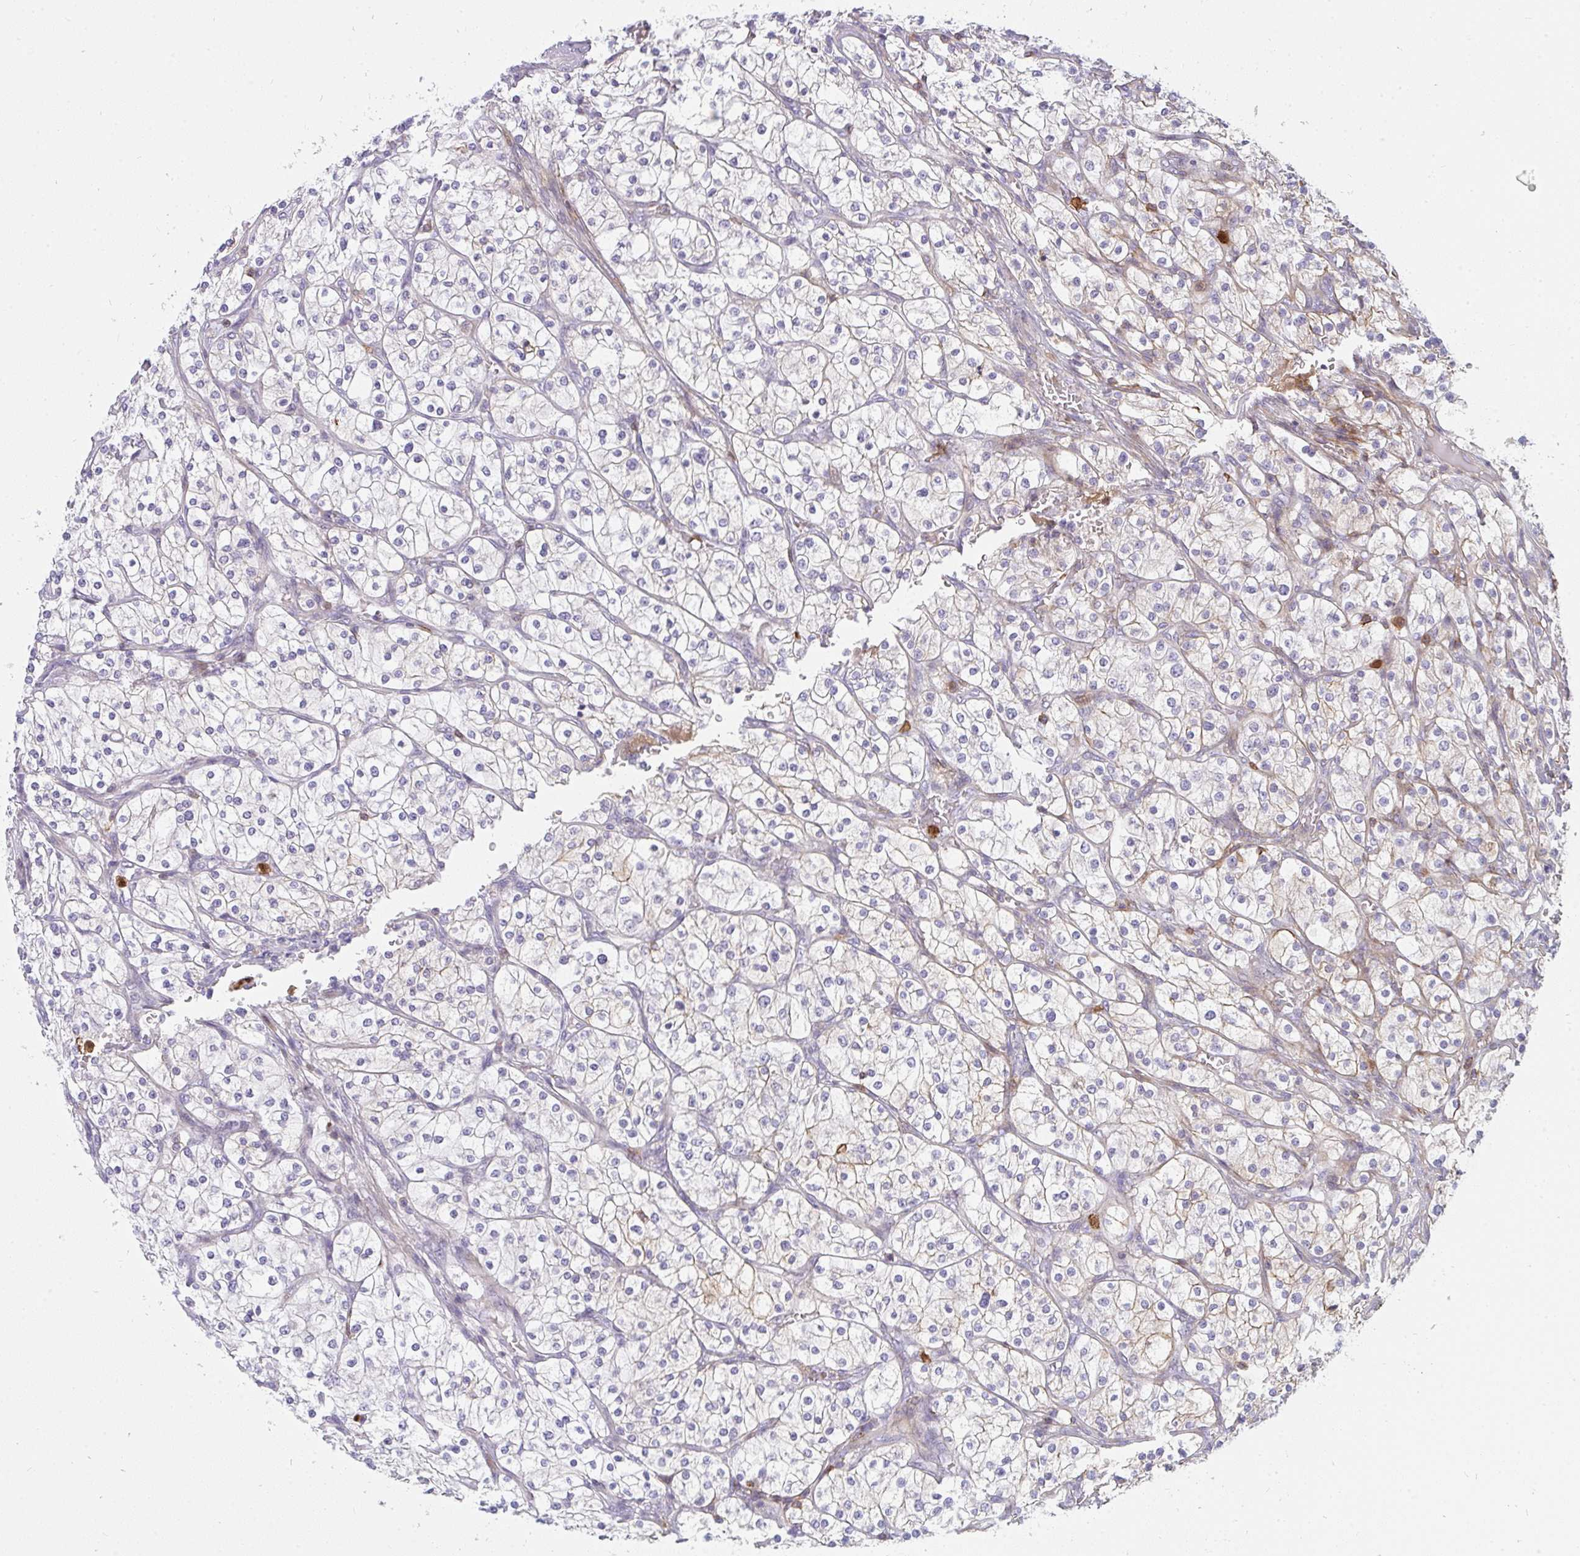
{"staining": {"intensity": "negative", "quantity": "none", "location": "none"}, "tissue": "renal cancer", "cell_type": "Tumor cells", "image_type": "cancer", "snomed": [{"axis": "morphology", "description": "Adenocarcinoma, NOS"}, {"axis": "topography", "description": "Kidney"}], "caption": "There is no significant positivity in tumor cells of renal adenocarcinoma.", "gene": "CSF3R", "patient": {"sex": "male", "age": 80}}